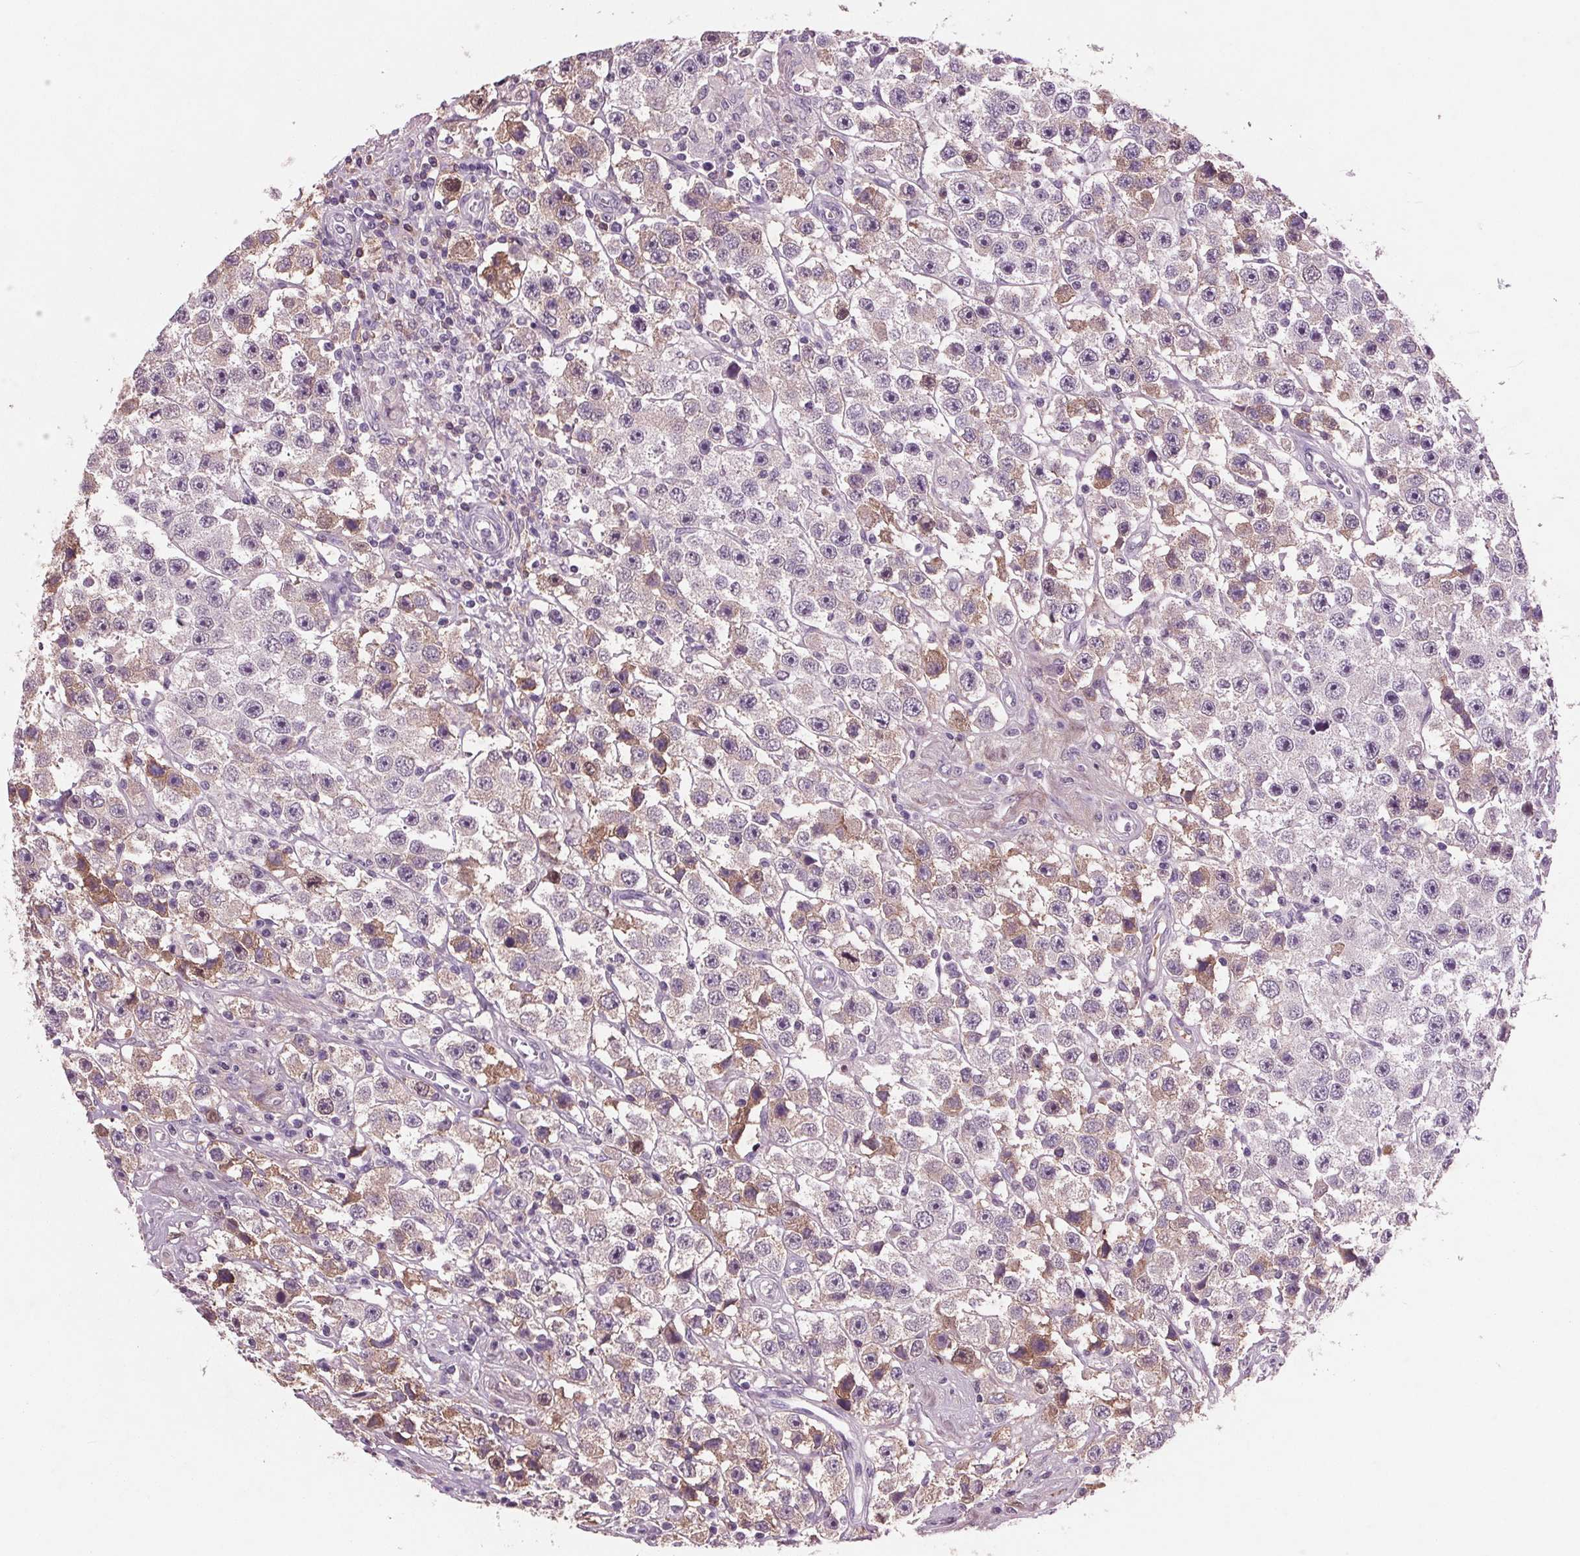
{"staining": {"intensity": "weak", "quantity": "<25%", "location": "cytoplasmic/membranous"}, "tissue": "testis cancer", "cell_type": "Tumor cells", "image_type": "cancer", "snomed": [{"axis": "morphology", "description": "Seminoma, NOS"}, {"axis": "topography", "description": "Testis"}], "caption": "Testis seminoma was stained to show a protein in brown. There is no significant positivity in tumor cells. (DAB immunohistochemistry visualized using brightfield microscopy, high magnification).", "gene": "C6", "patient": {"sex": "male", "age": 45}}